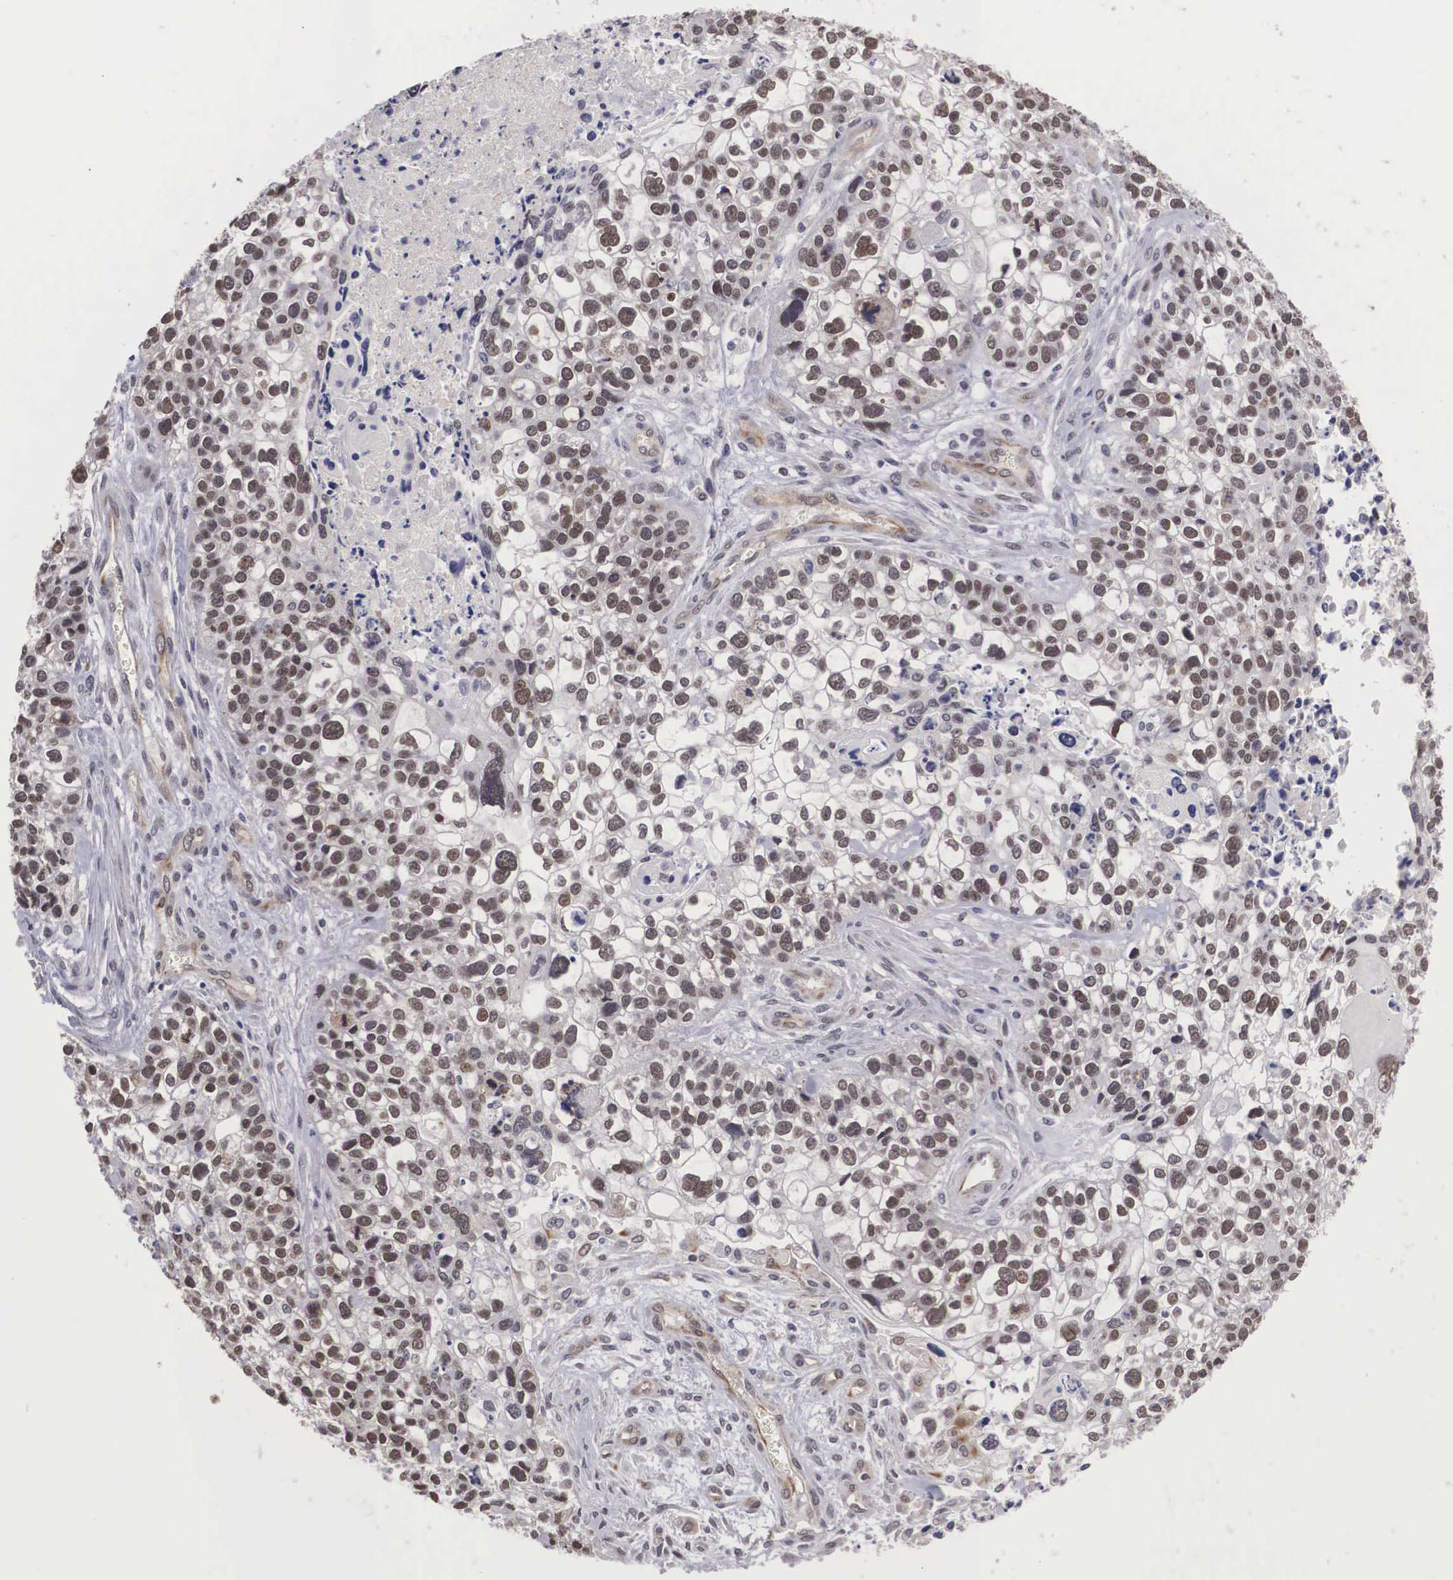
{"staining": {"intensity": "weak", "quantity": ">75%", "location": "nuclear"}, "tissue": "lung cancer", "cell_type": "Tumor cells", "image_type": "cancer", "snomed": [{"axis": "morphology", "description": "Squamous cell carcinoma, NOS"}, {"axis": "topography", "description": "Lymph node"}, {"axis": "topography", "description": "Lung"}], "caption": "Squamous cell carcinoma (lung) stained for a protein (brown) exhibits weak nuclear positive positivity in about >75% of tumor cells.", "gene": "MORC2", "patient": {"sex": "male", "age": 74}}